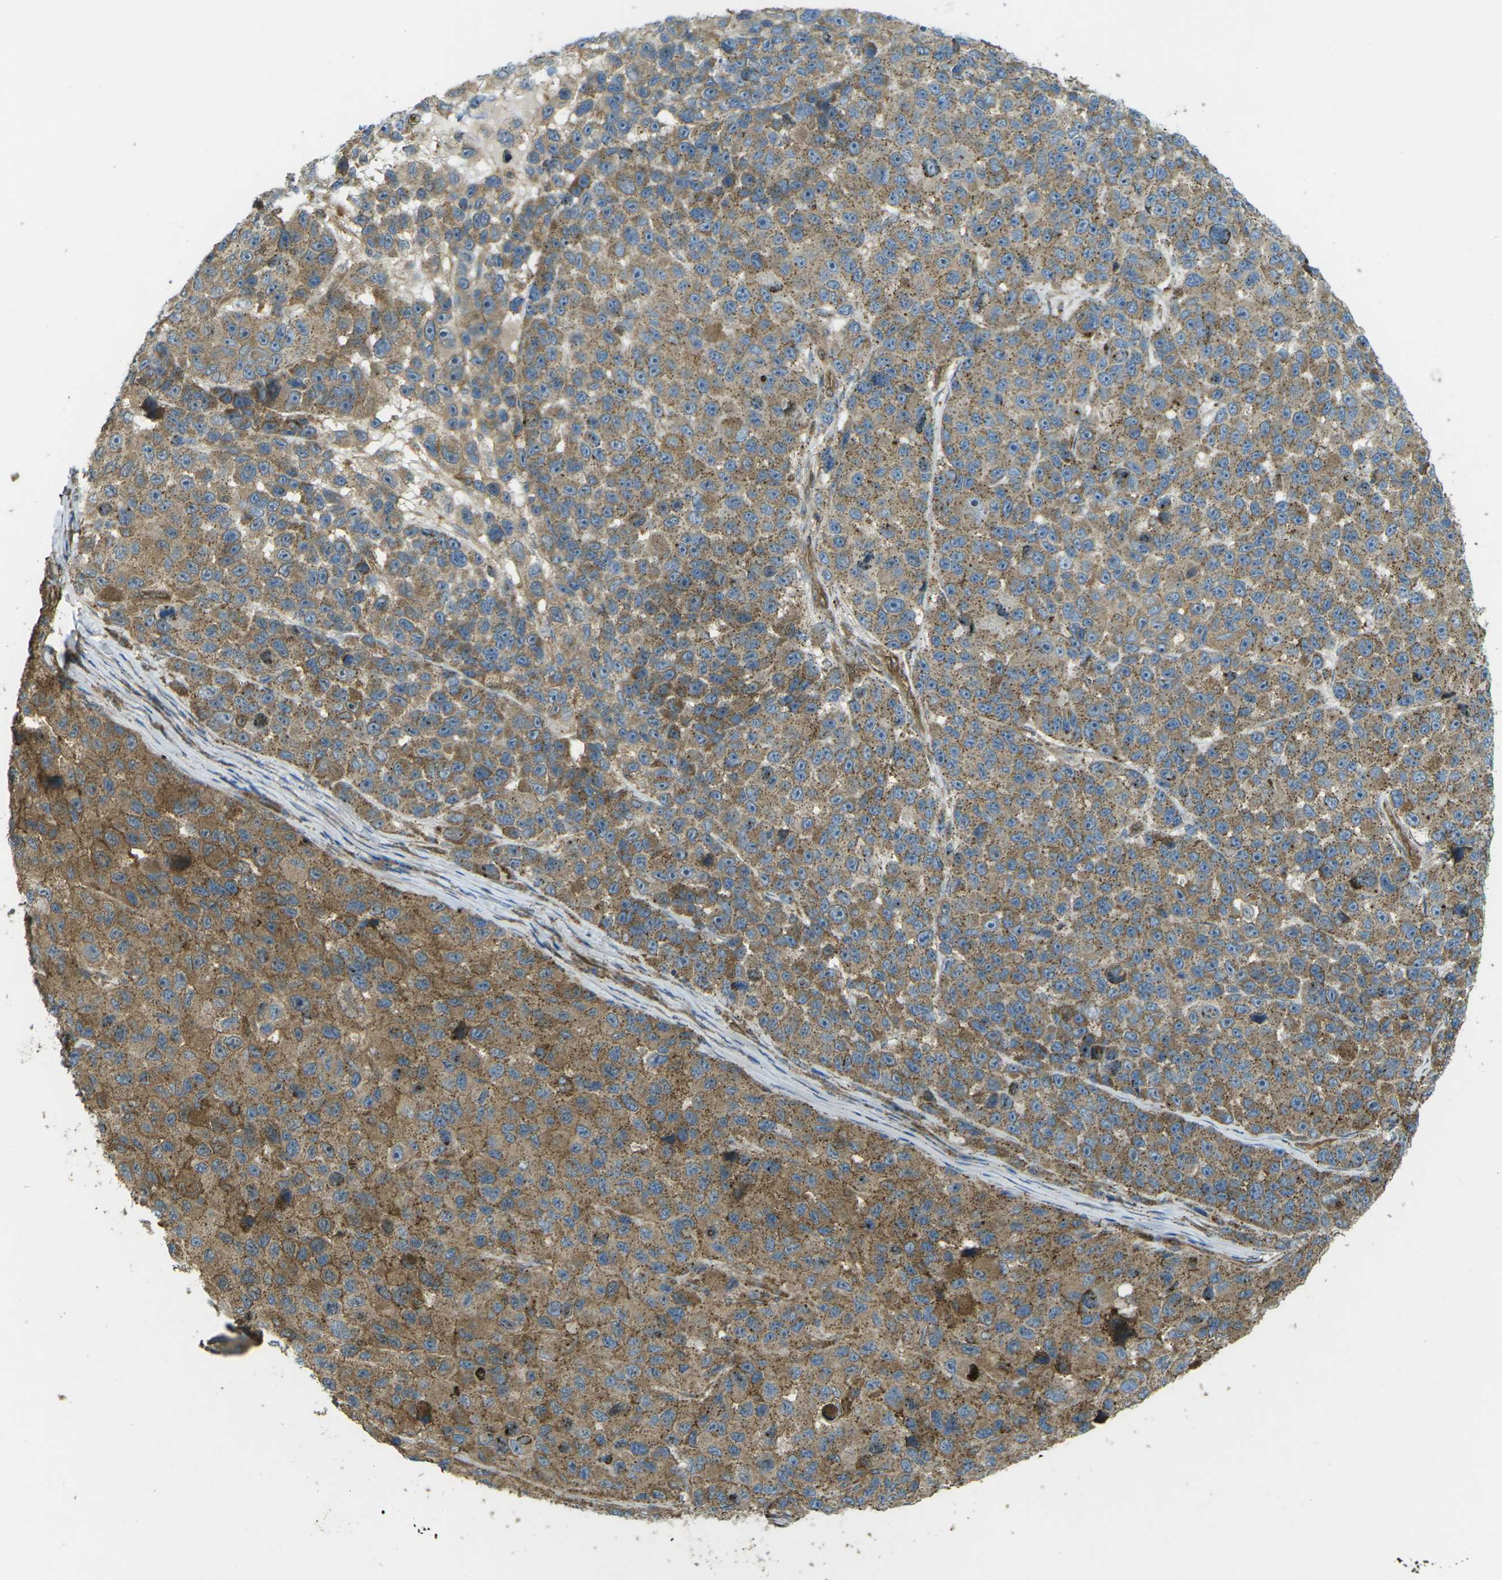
{"staining": {"intensity": "moderate", "quantity": ">75%", "location": "cytoplasmic/membranous"}, "tissue": "melanoma", "cell_type": "Tumor cells", "image_type": "cancer", "snomed": [{"axis": "morphology", "description": "Malignant melanoma, NOS"}, {"axis": "topography", "description": "Skin"}], "caption": "This histopathology image exhibits malignant melanoma stained with IHC to label a protein in brown. The cytoplasmic/membranous of tumor cells show moderate positivity for the protein. Nuclei are counter-stained blue.", "gene": "CHMP3", "patient": {"sex": "male", "age": 53}}